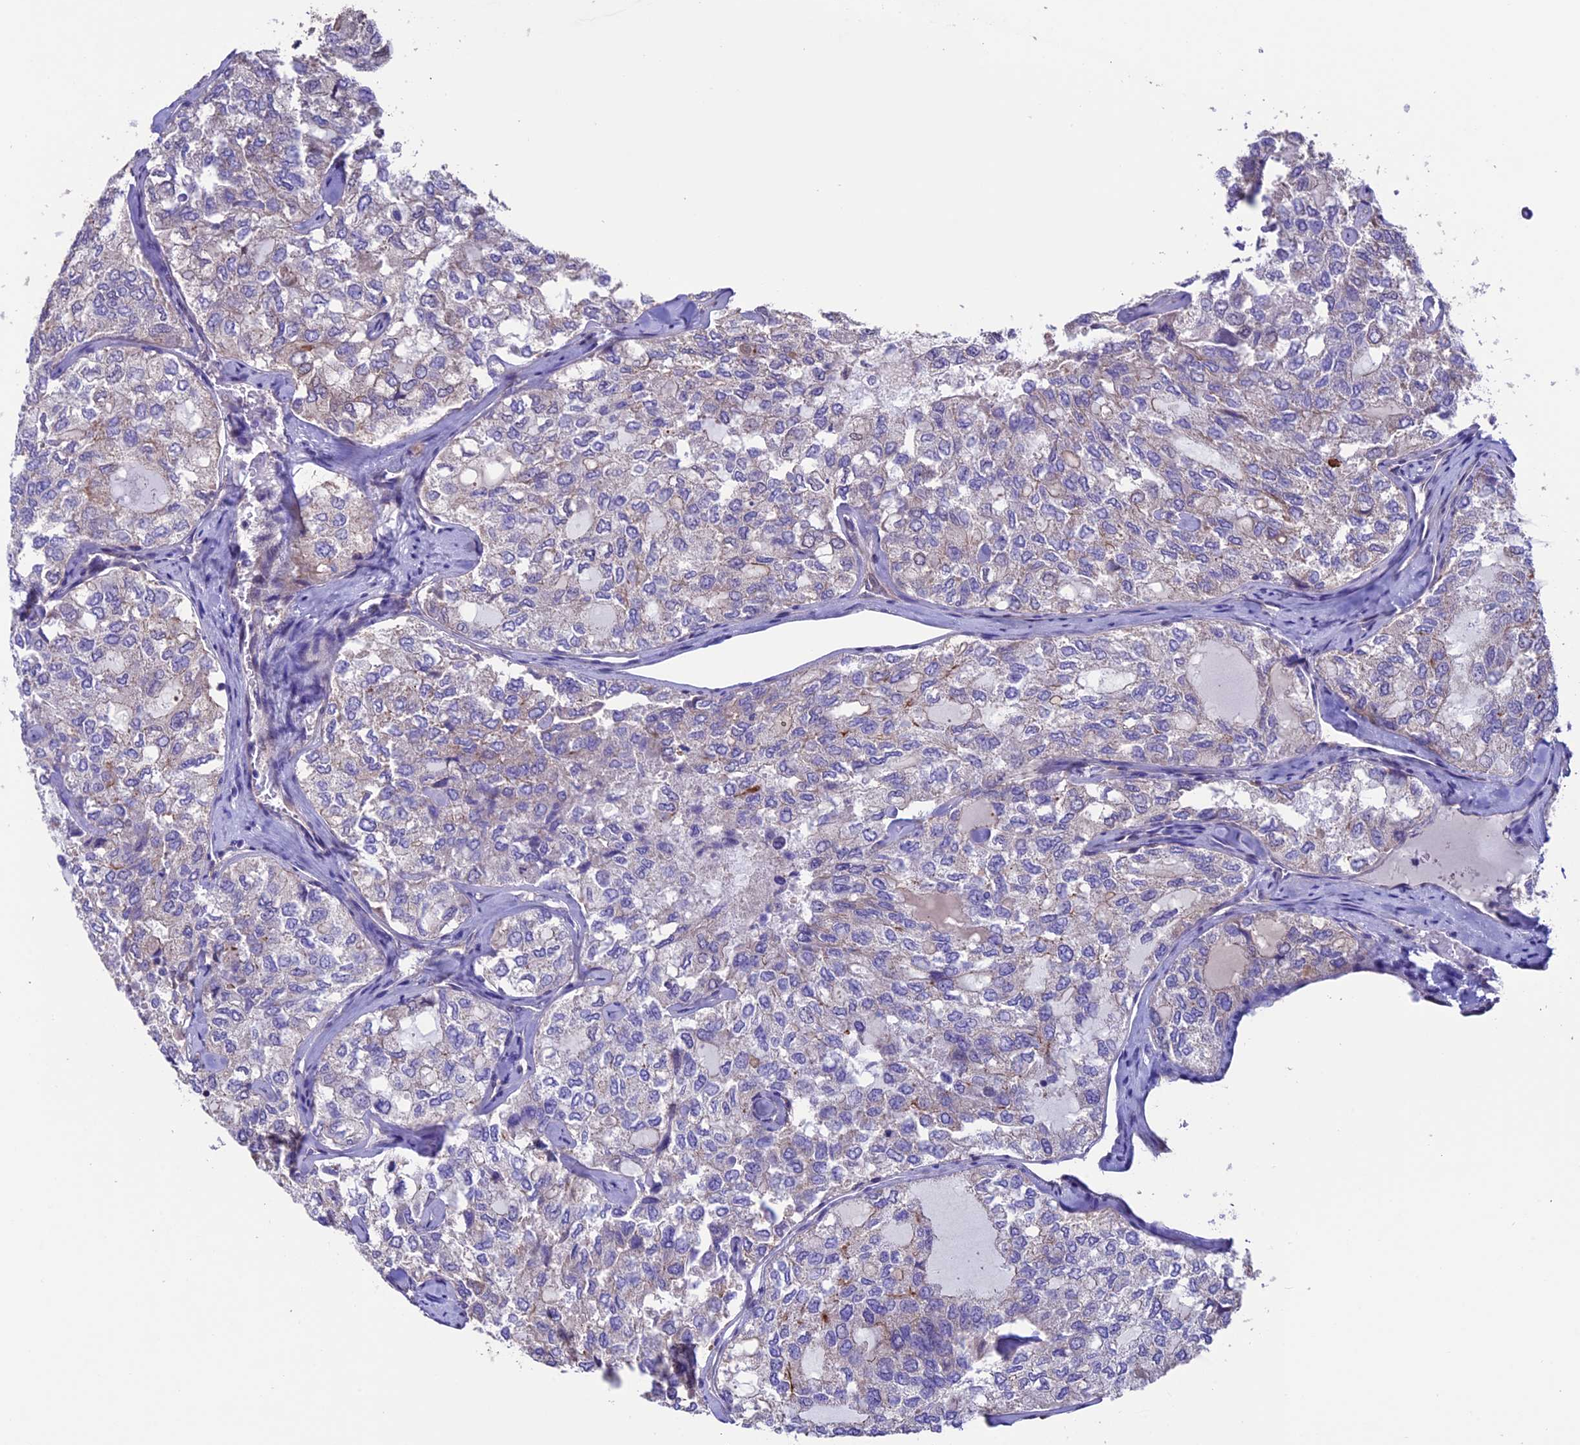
{"staining": {"intensity": "weak", "quantity": "<25%", "location": "cytoplasmic/membranous"}, "tissue": "thyroid cancer", "cell_type": "Tumor cells", "image_type": "cancer", "snomed": [{"axis": "morphology", "description": "Follicular adenoma carcinoma, NOS"}, {"axis": "topography", "description": "Thyroid gland"}], "caption": "Tumor cells are negative for protein expression in human thyroid cancer.", "gene": "TMEM171", "patient": {"sex": "male", "age": 75}}